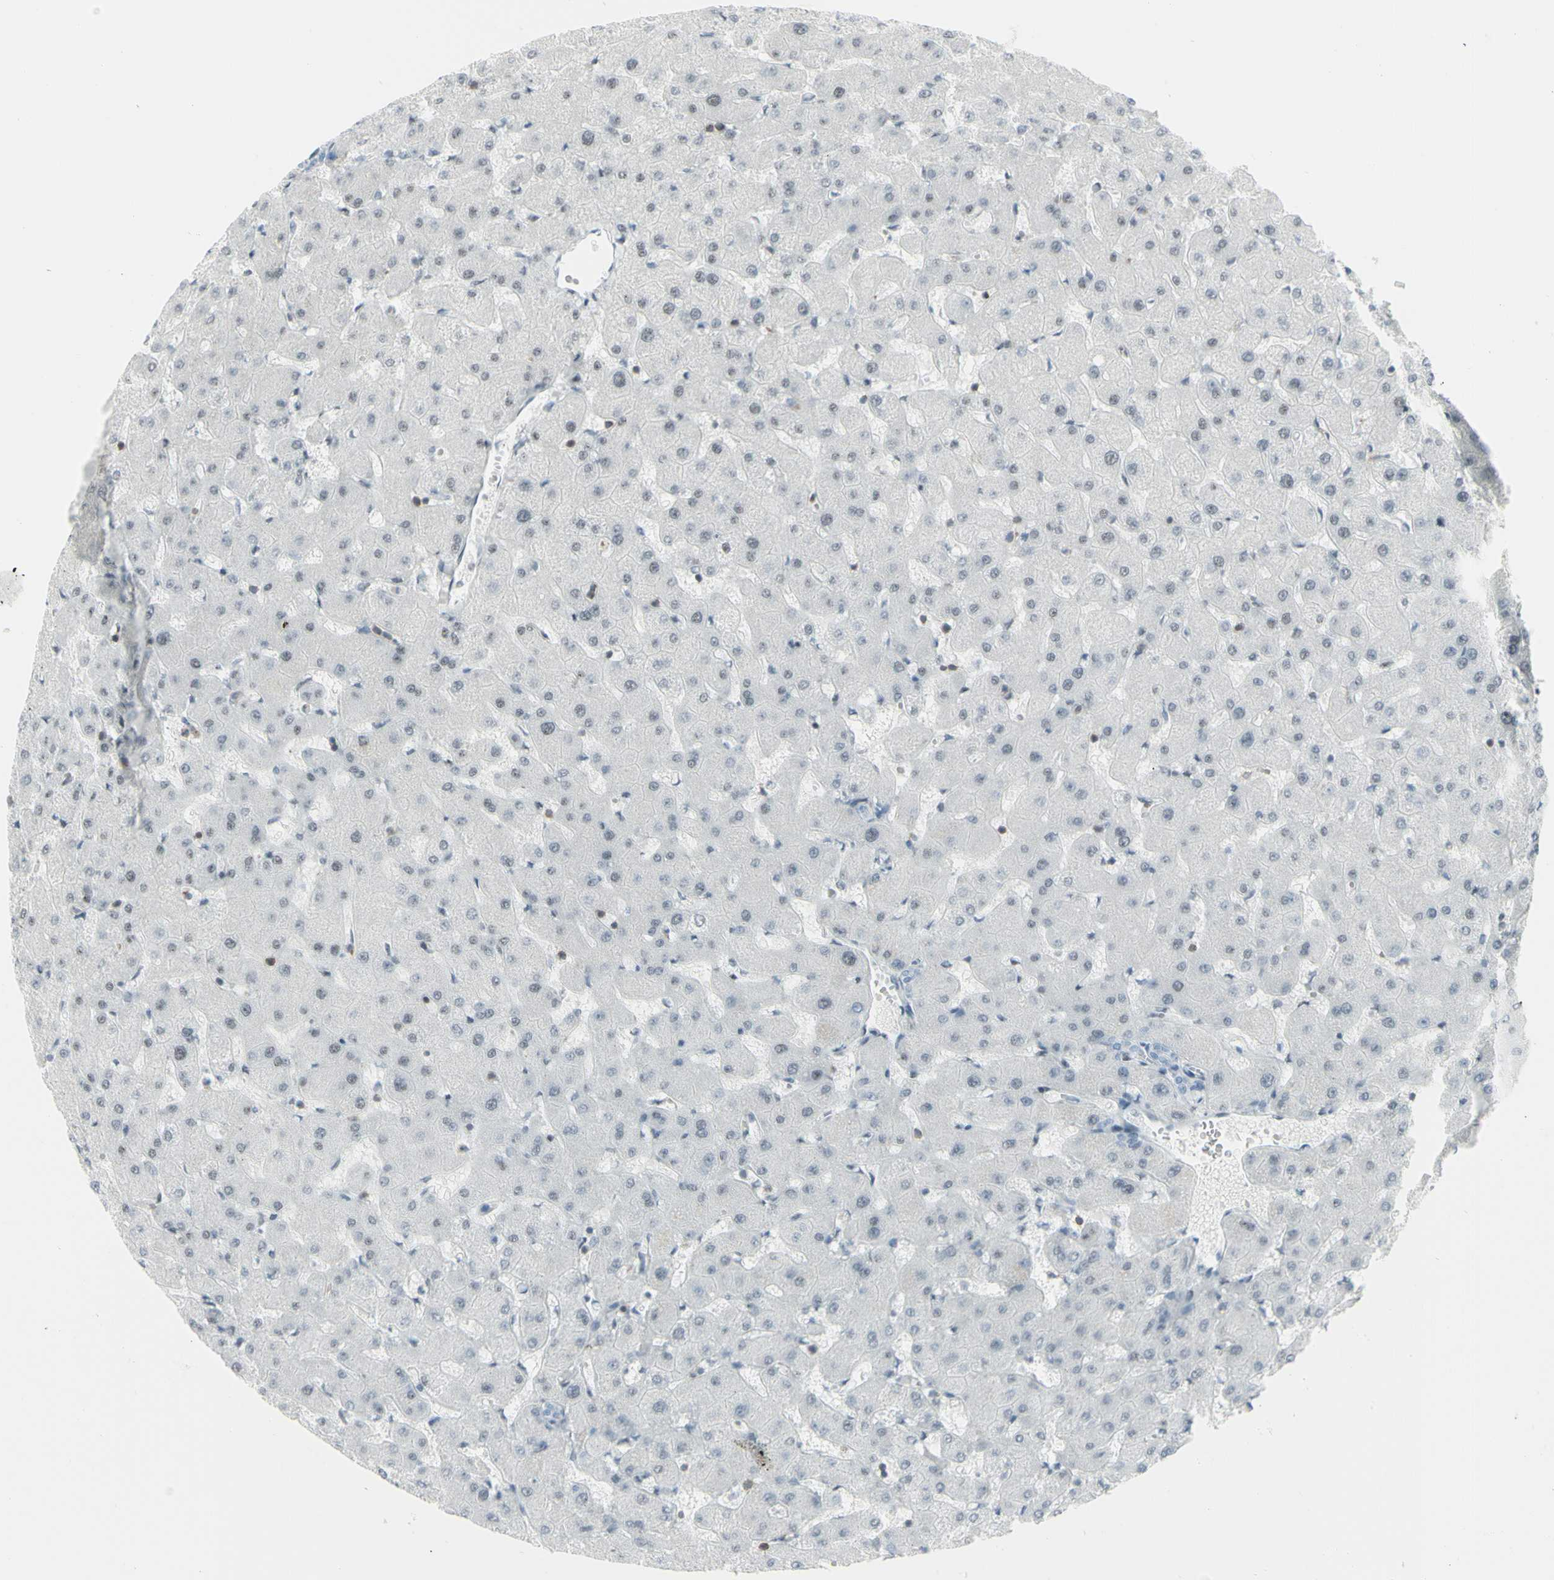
{"staining": {"intensity": "negative", "quantity": "none", "location": "none"}, "tissue": "liver", "cell_type": "Cholangiocytes", "image_type": "normal", "snomed": [{"axis": "morphology", "description": "Normal tissue, NOS"}, {"axis": "topography", "description": "Liver"}], "caption": "Human liver stained for a protein using immunohistochemistry (IHC) exhibits no staining in cholangiocytes.", "gene": "NRG1", "patient": {"sex": "female", "age": 63}}